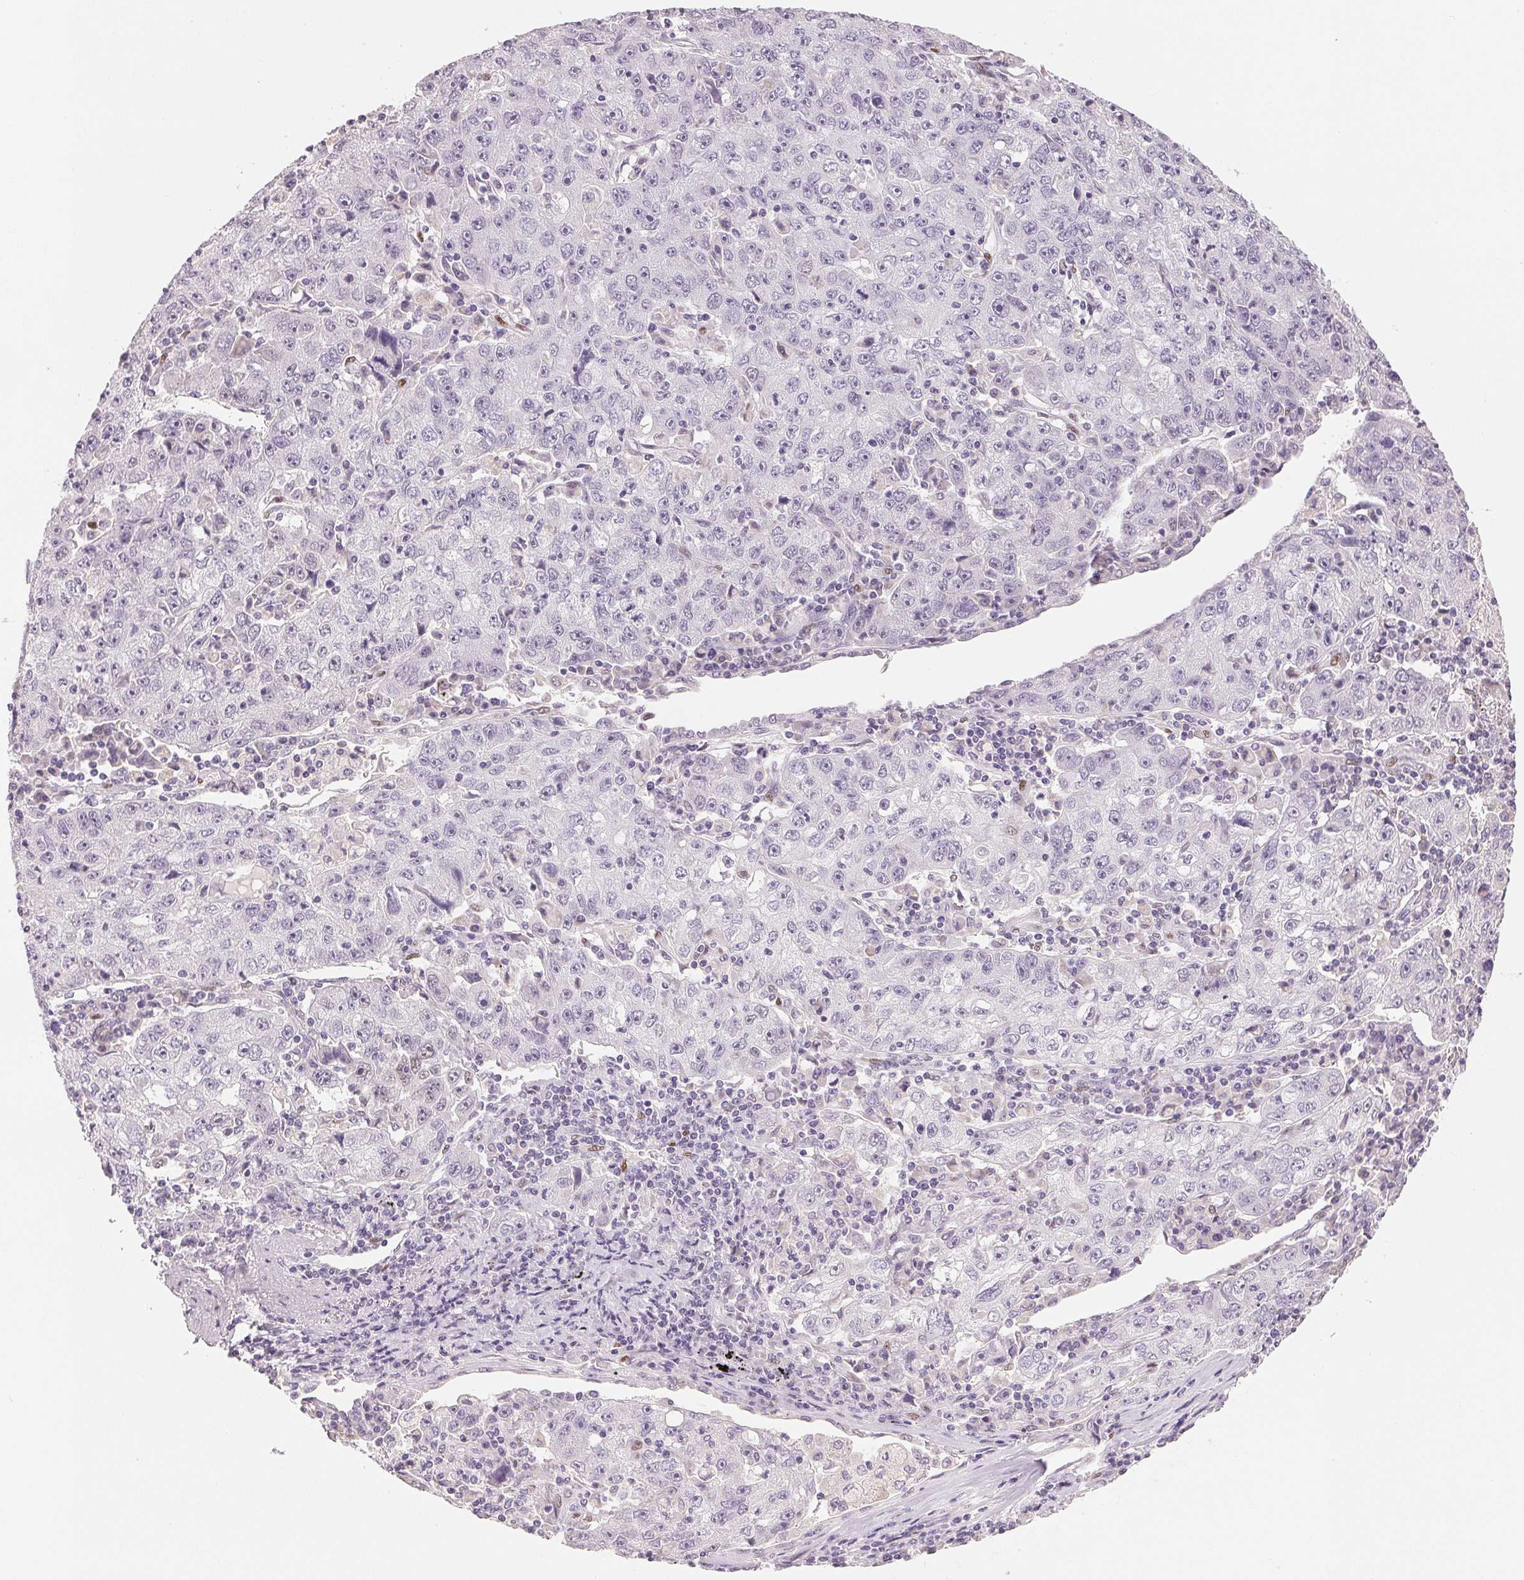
{"staining": {"intensity": "negative", "quantity": "none", "location": "none"}, "tissue": "lung cancer", "cell_type": "Tumor cells", "image_type": "cancer", "snomed": [{"axis": "morphology", "description": "Normal morphology"}, {"axis": "morphology", "description": "Adenocarcinoma, NOS"}, {"axis": "topography", "description": "Lymph node"}, {"axis": "topography", "description": "Lung"}], "caption": "A high-resolution micrograph shows IHC staining of lung adenocarcinoma, which demonstrates no significant staining in tumor cells. (DAB immunohistochemistry, high magnification).", "gene": "SMARCD3", "patient": {"sex": "female", "age": 57}}